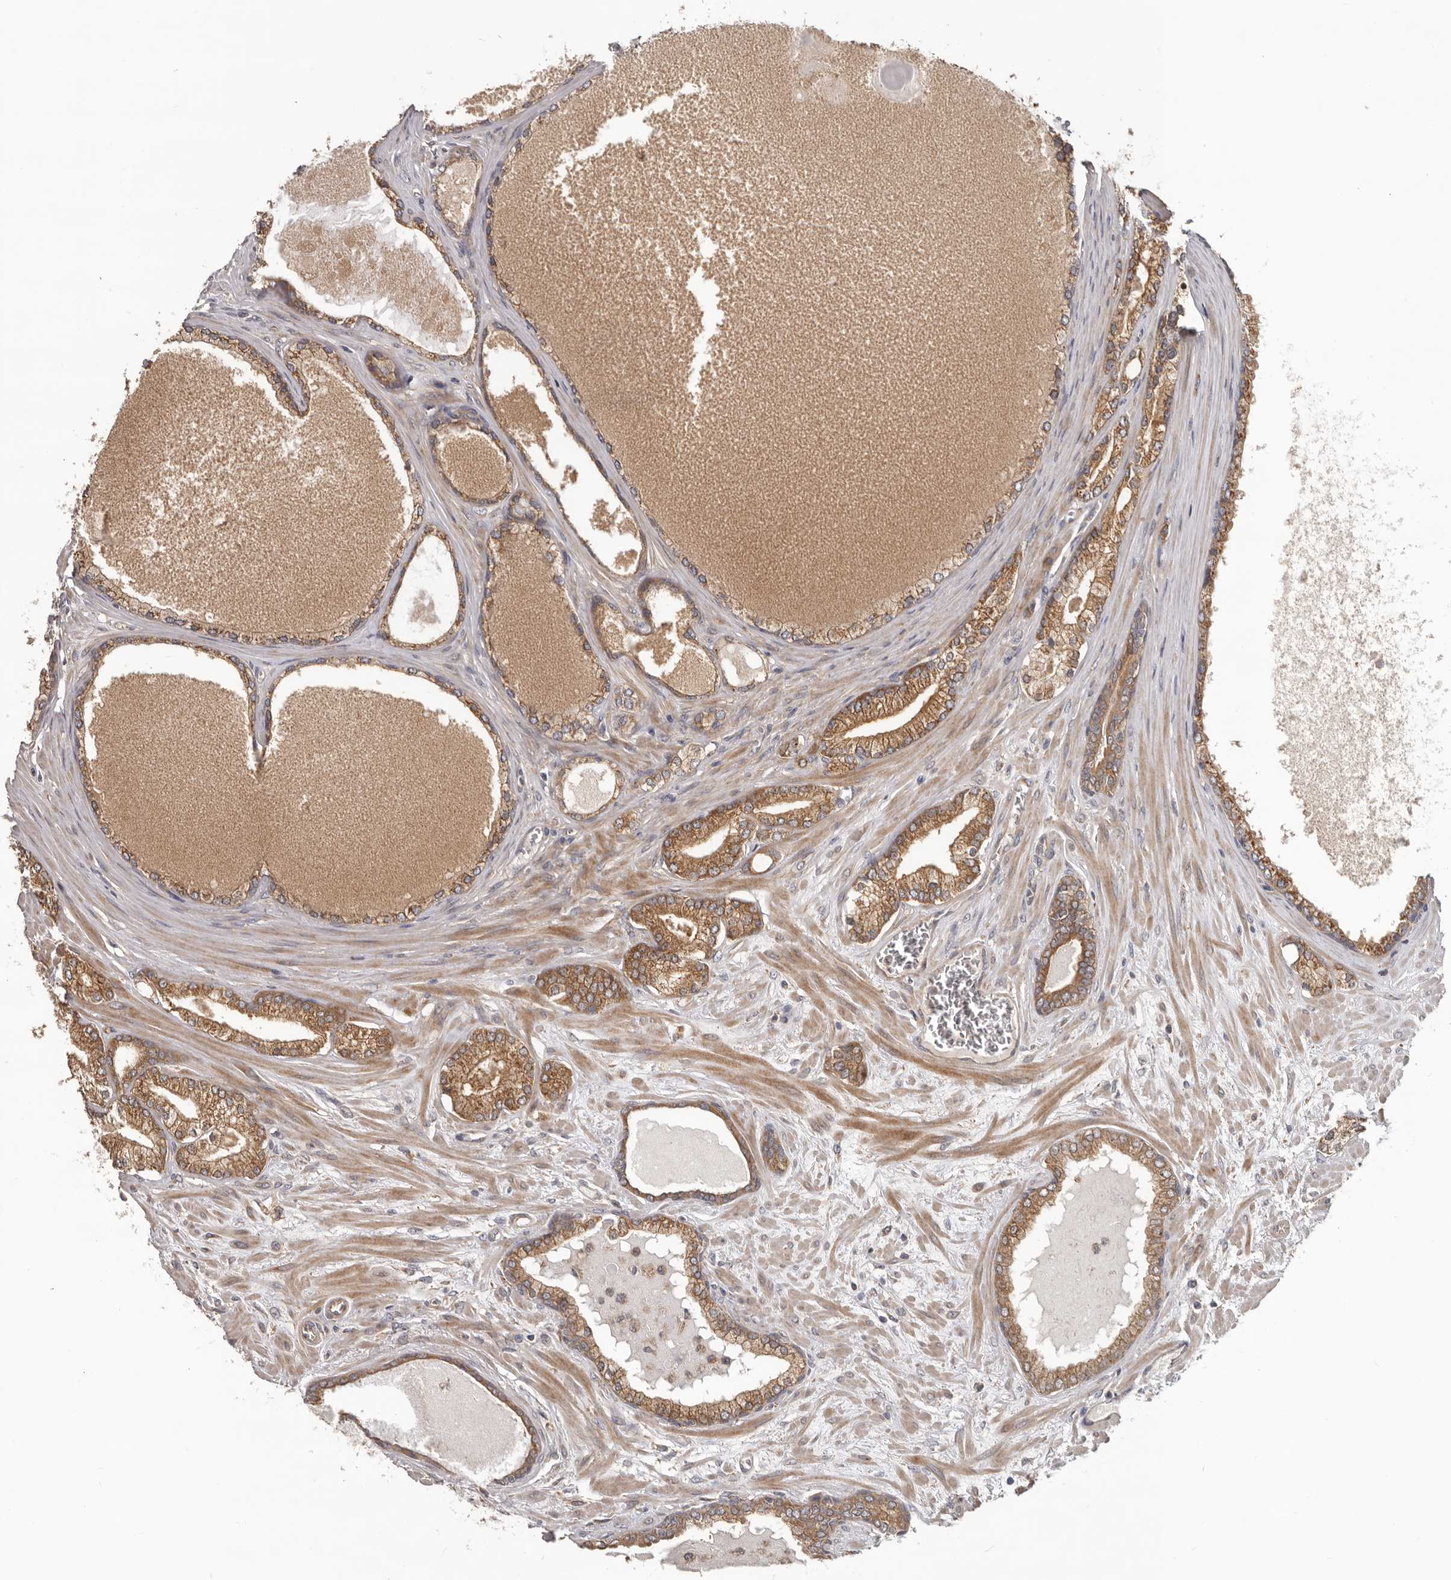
{"staining": {"intensity": "moderate", "quantity": ">75%", "location": "cytoplasmic/membranous"}, "tissue": "prostate cancer", "cell_type": "Tumor cells", "image_type": "cancer", "snomed": [{"axis": "morphology", "description": "Adenocarcinoma, Low grade"}, {"axis": "topography", "description": "Prostate"}], "caption": "Protein staining of prostate cancer (low-grade adenocarcinoma) tissue reveals moderate cytoplasmic/membranous expression in about >75% of tumor cells.", "gene": "HINT3", "patient": {"sex": "male", "age": 70}}